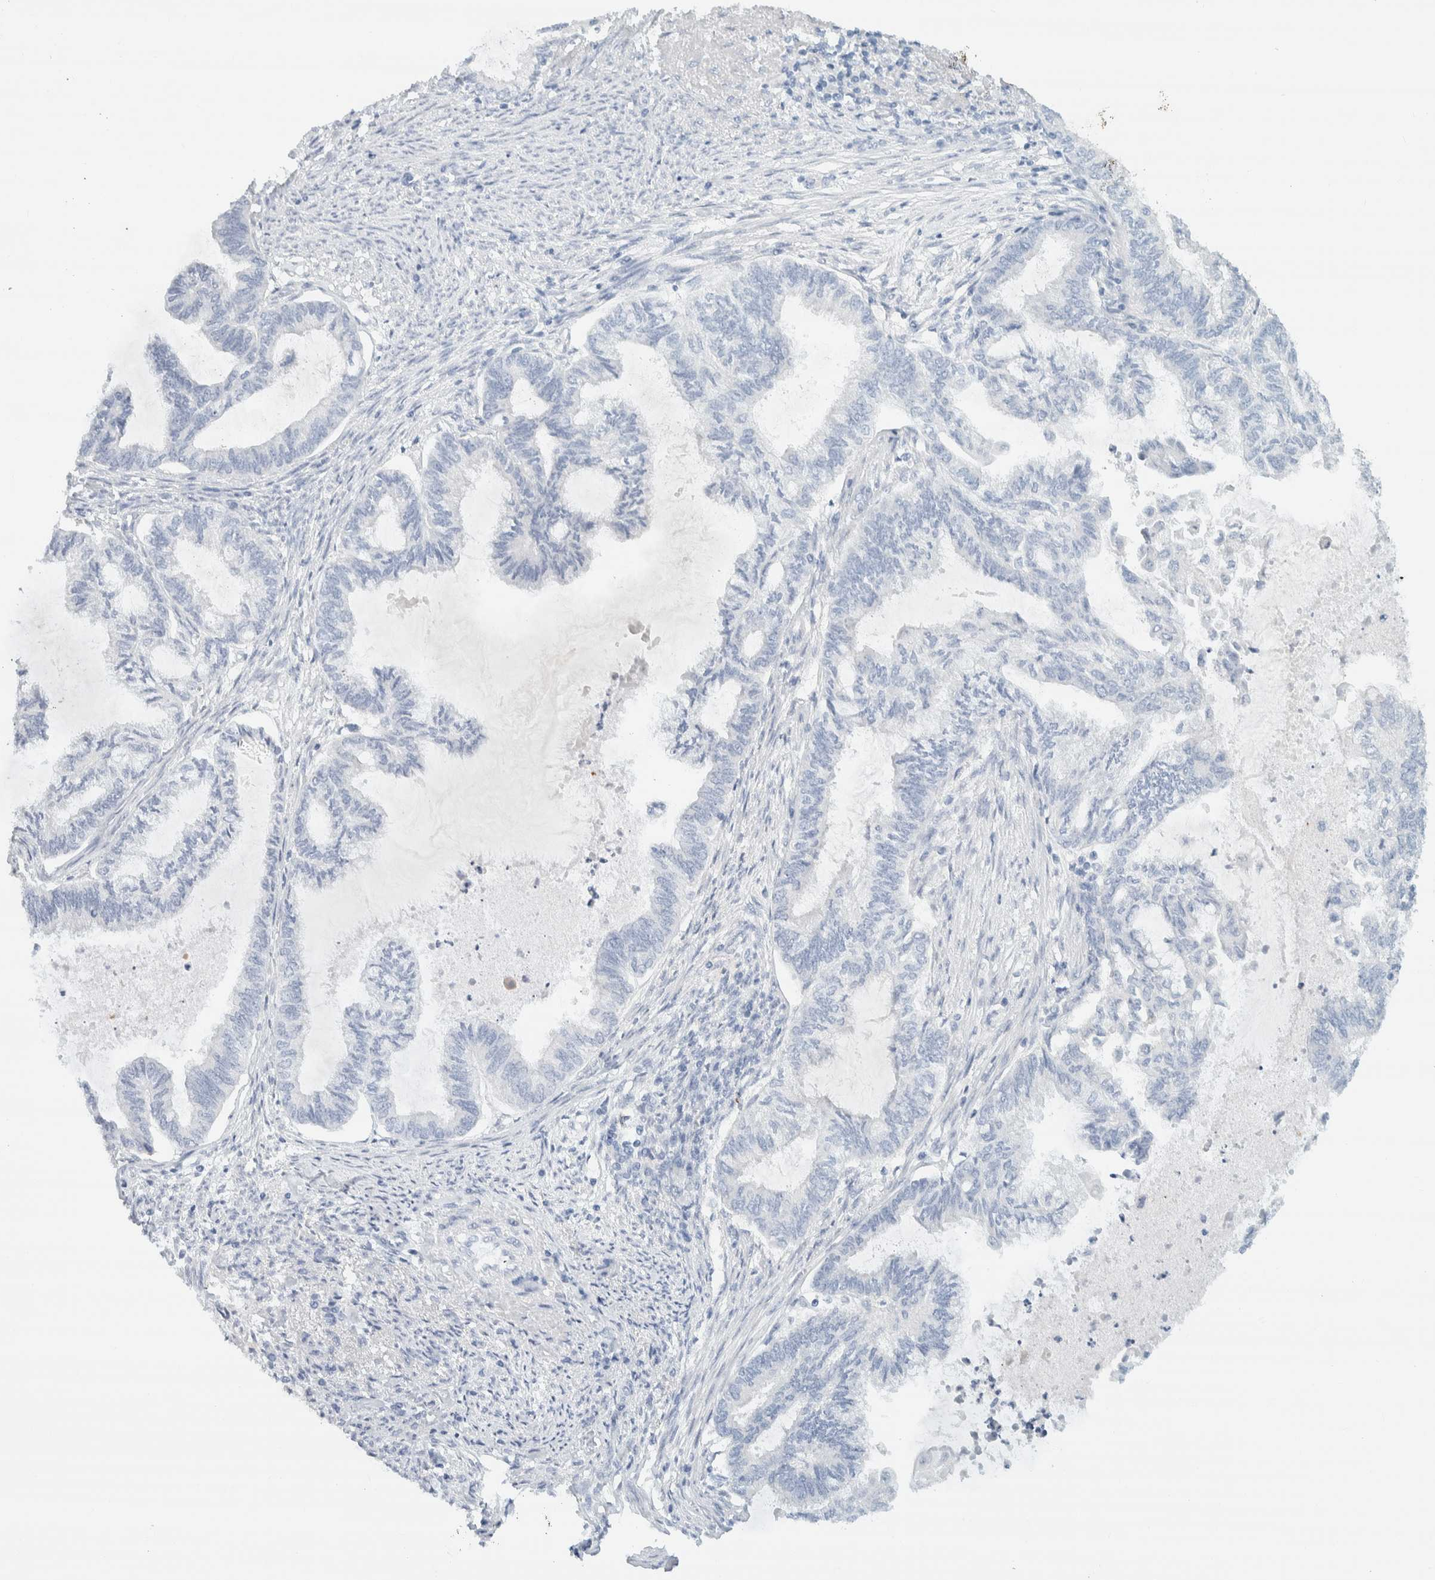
{"staining": {"intensity": "negative", "quantity": "none", "location": "none"}, "tissue": "endometrial cancer", "cell_type": "Tumor cells", "image_type": "cancer", "snomed": [{"axis": "morphology", "description": "Adenocarcinoma, NOS"}, {"axis": "topography", "description": "Endometrium"}], "caption": "Tumor cells are negative for protein expression in human endometrial cancer.", "gene": "ALOX12B", "patient": {"sex": "female", "age": 86}}